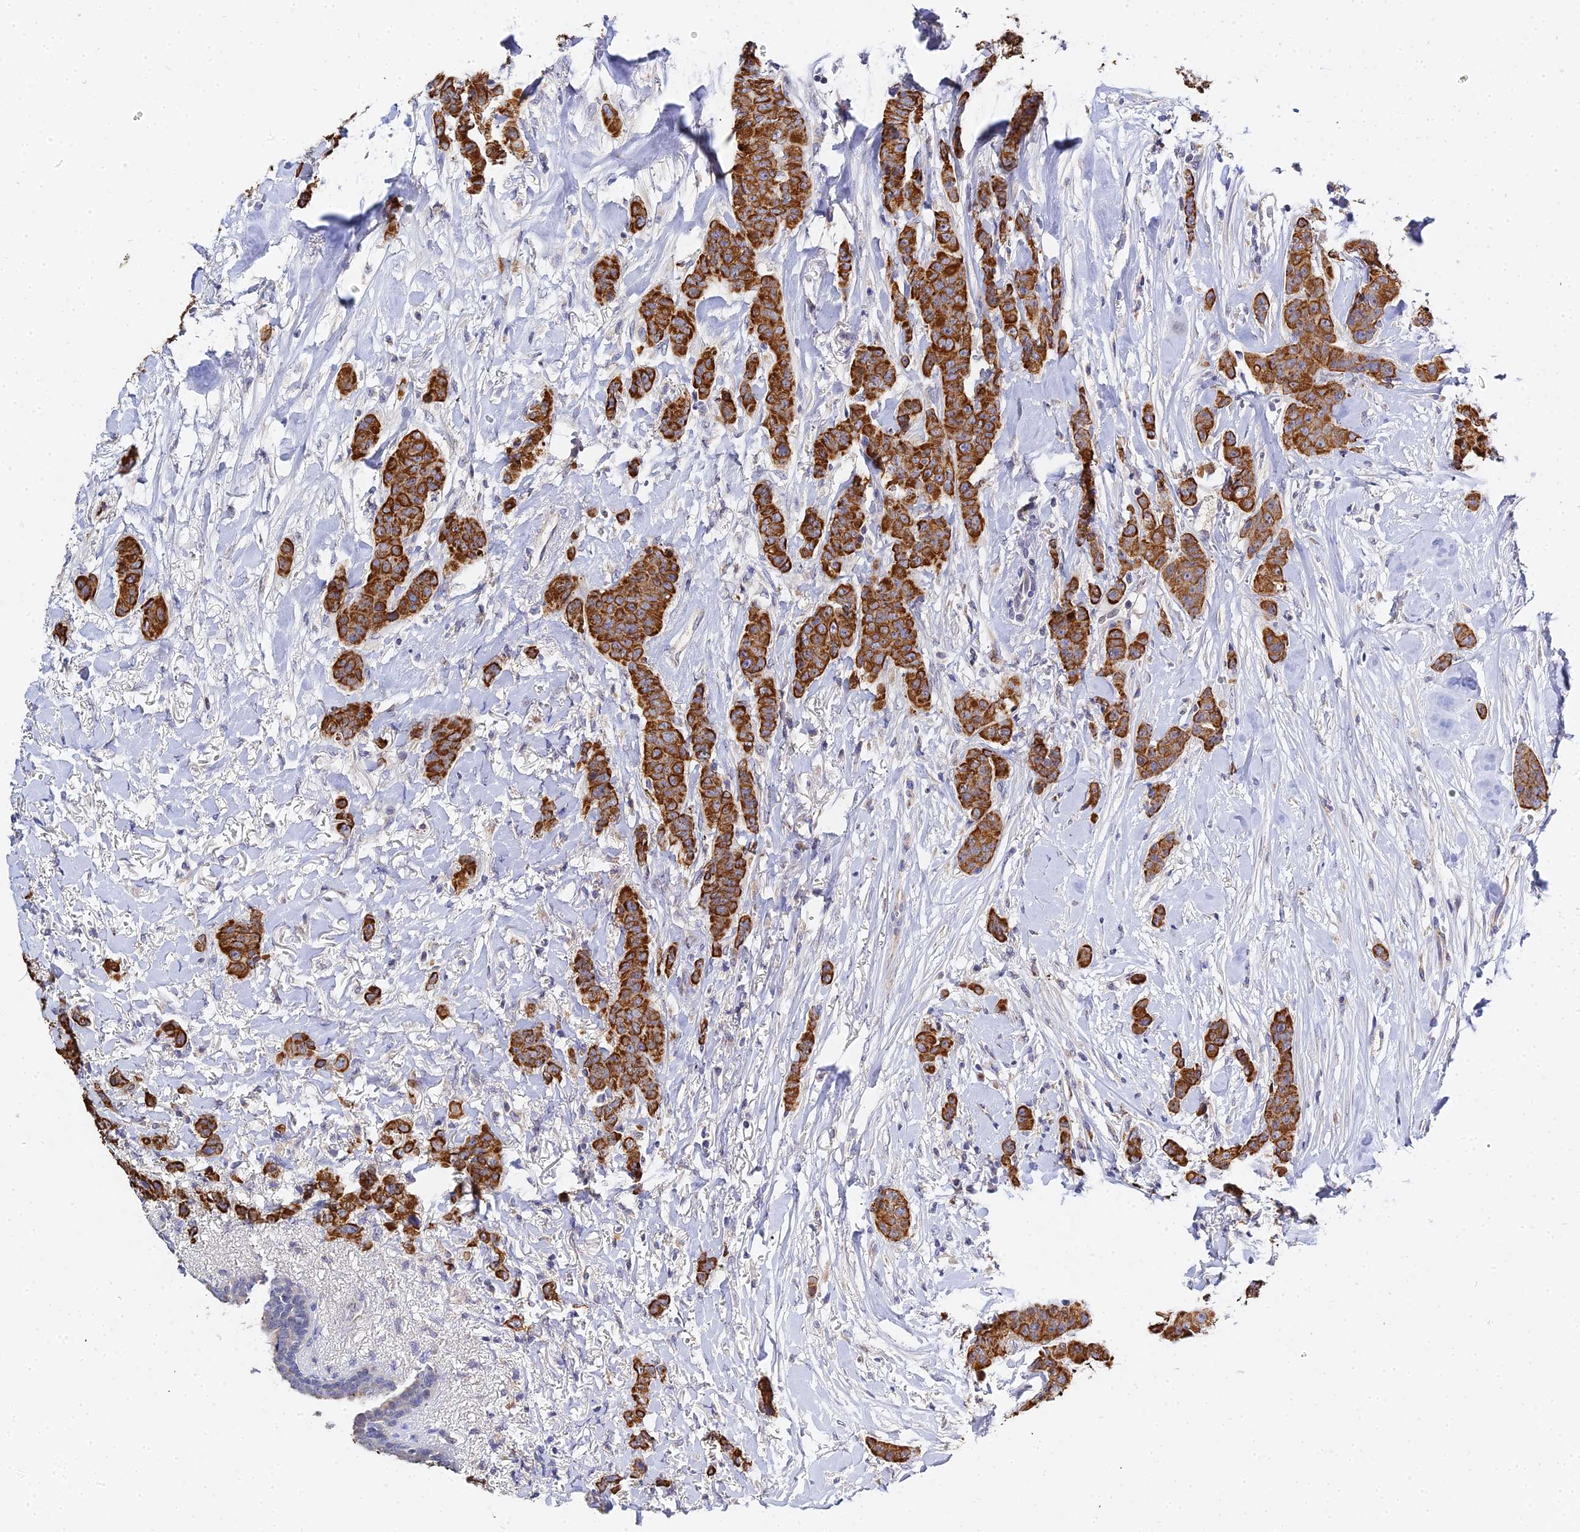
{"staining": {"intensity": "strong", "quantity": ">75%", "location": "cytoplasmic/membranous"}, "tissue": "breast cancer", "cell_type": "Tumor cells", "image_type": "cancer", "snomed": [{"axis": "morphology", "description": "Duct carcinoma"}, {"axis": "topography", "description": "Breast"}], "caption": "Breast cancer (infiltrating ductal carcinoma) tissue displays strong cytoplasmic/membranous positivity in about >75% of tumor cells, visualized by immunohistochemistry.", "gene": "ZXDA", "patient": {"sex": "female", "age": 40}}